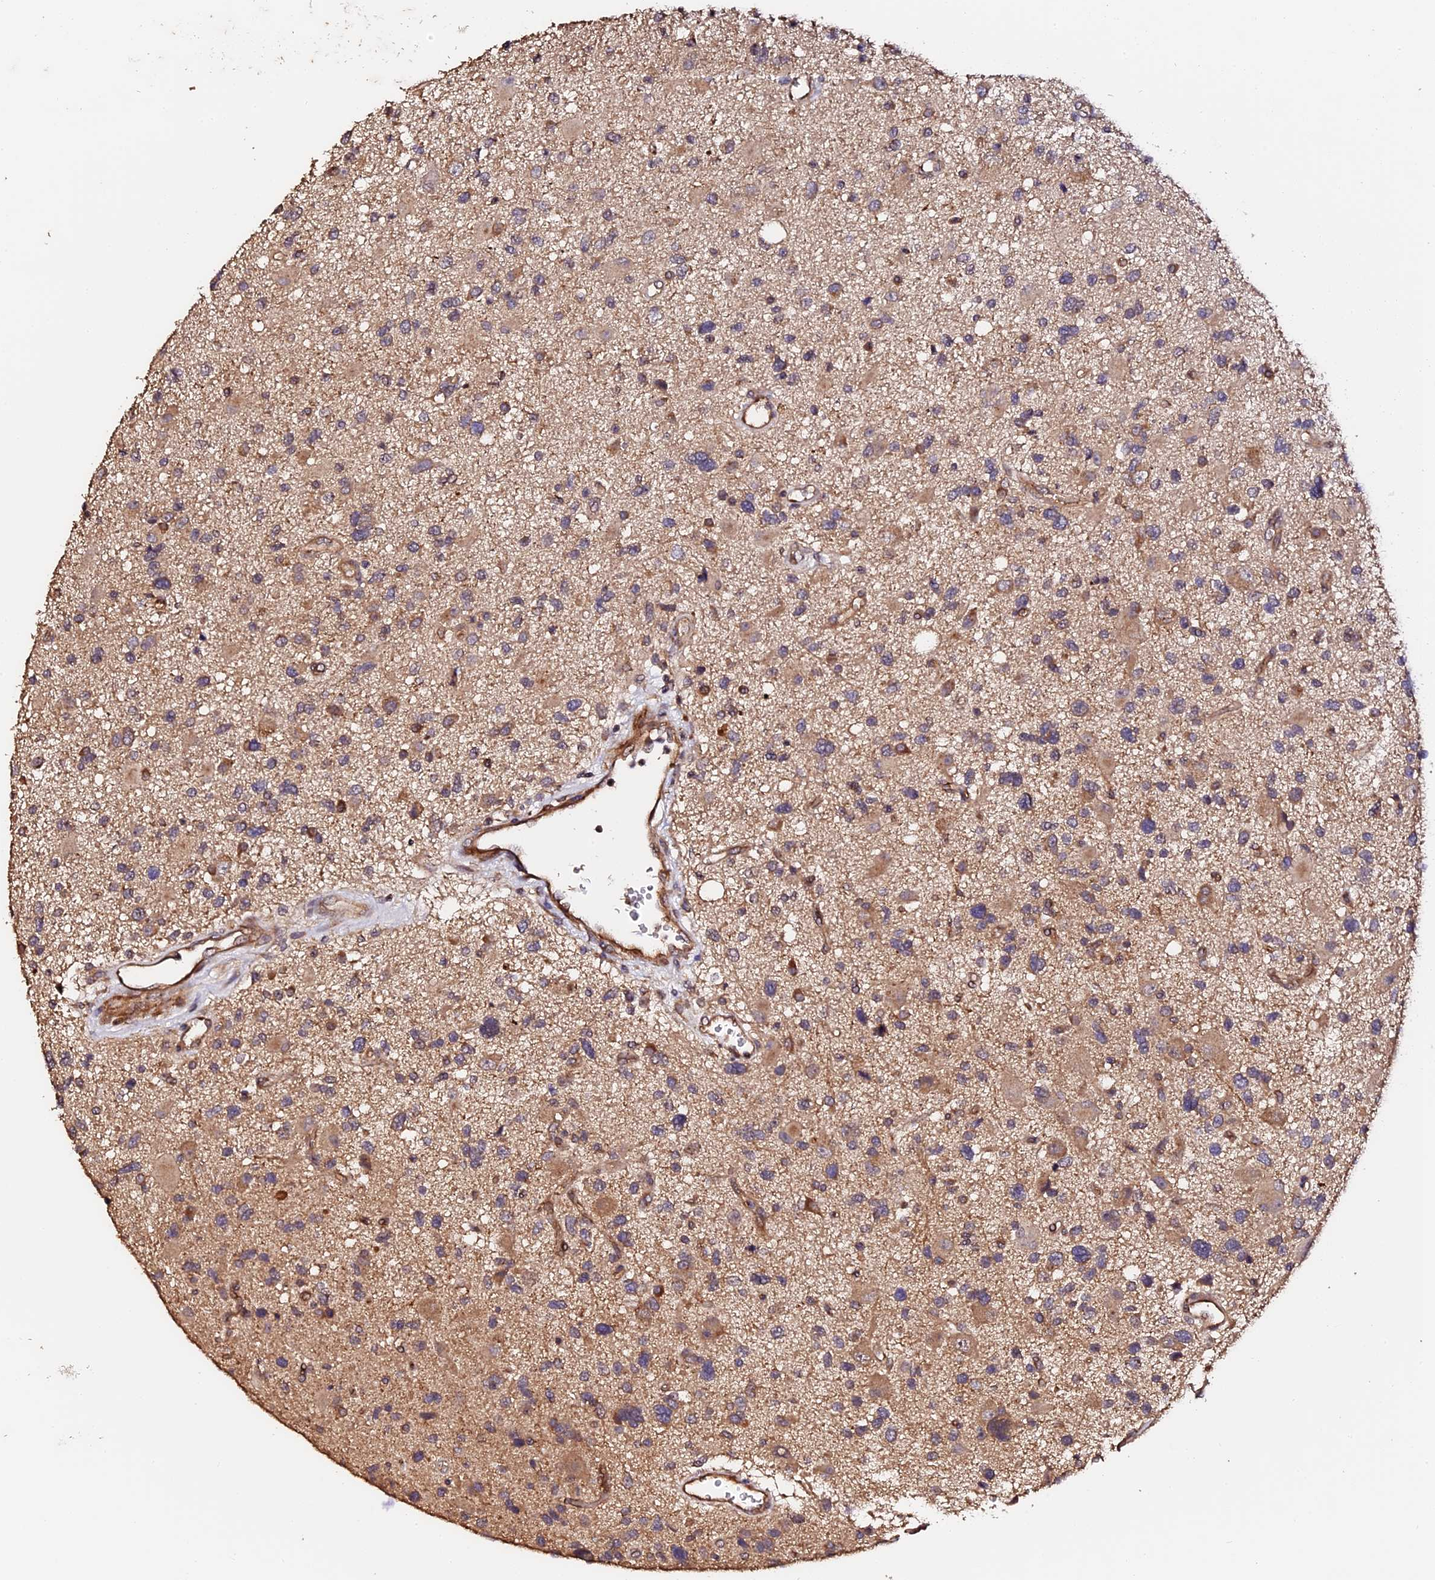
{"staining": {"intensity": "weak", "quantity": "25%-75%", "location": "cytoplasmic/membranous"}, "tissue": "glioma", "cell_type": "Tumor cells", "image_type": "cancer", "snomed": [{"axis": "morphology", "description": "Glioma, malignant, High grade"}, {"axis": "topography", "description": "Brain"}], "caption": "A low amount of weak cytoplasmic/membranous staining is appreciated in about 25%-75% of tumor cells in glioma tissue. The staining is performed using DAB brown chromogen to label protein expression. The nuclei are counter-stained blue using hematoxylin.", "gene": "TDO2", "patient": {"sex": "male", "age": 33}}